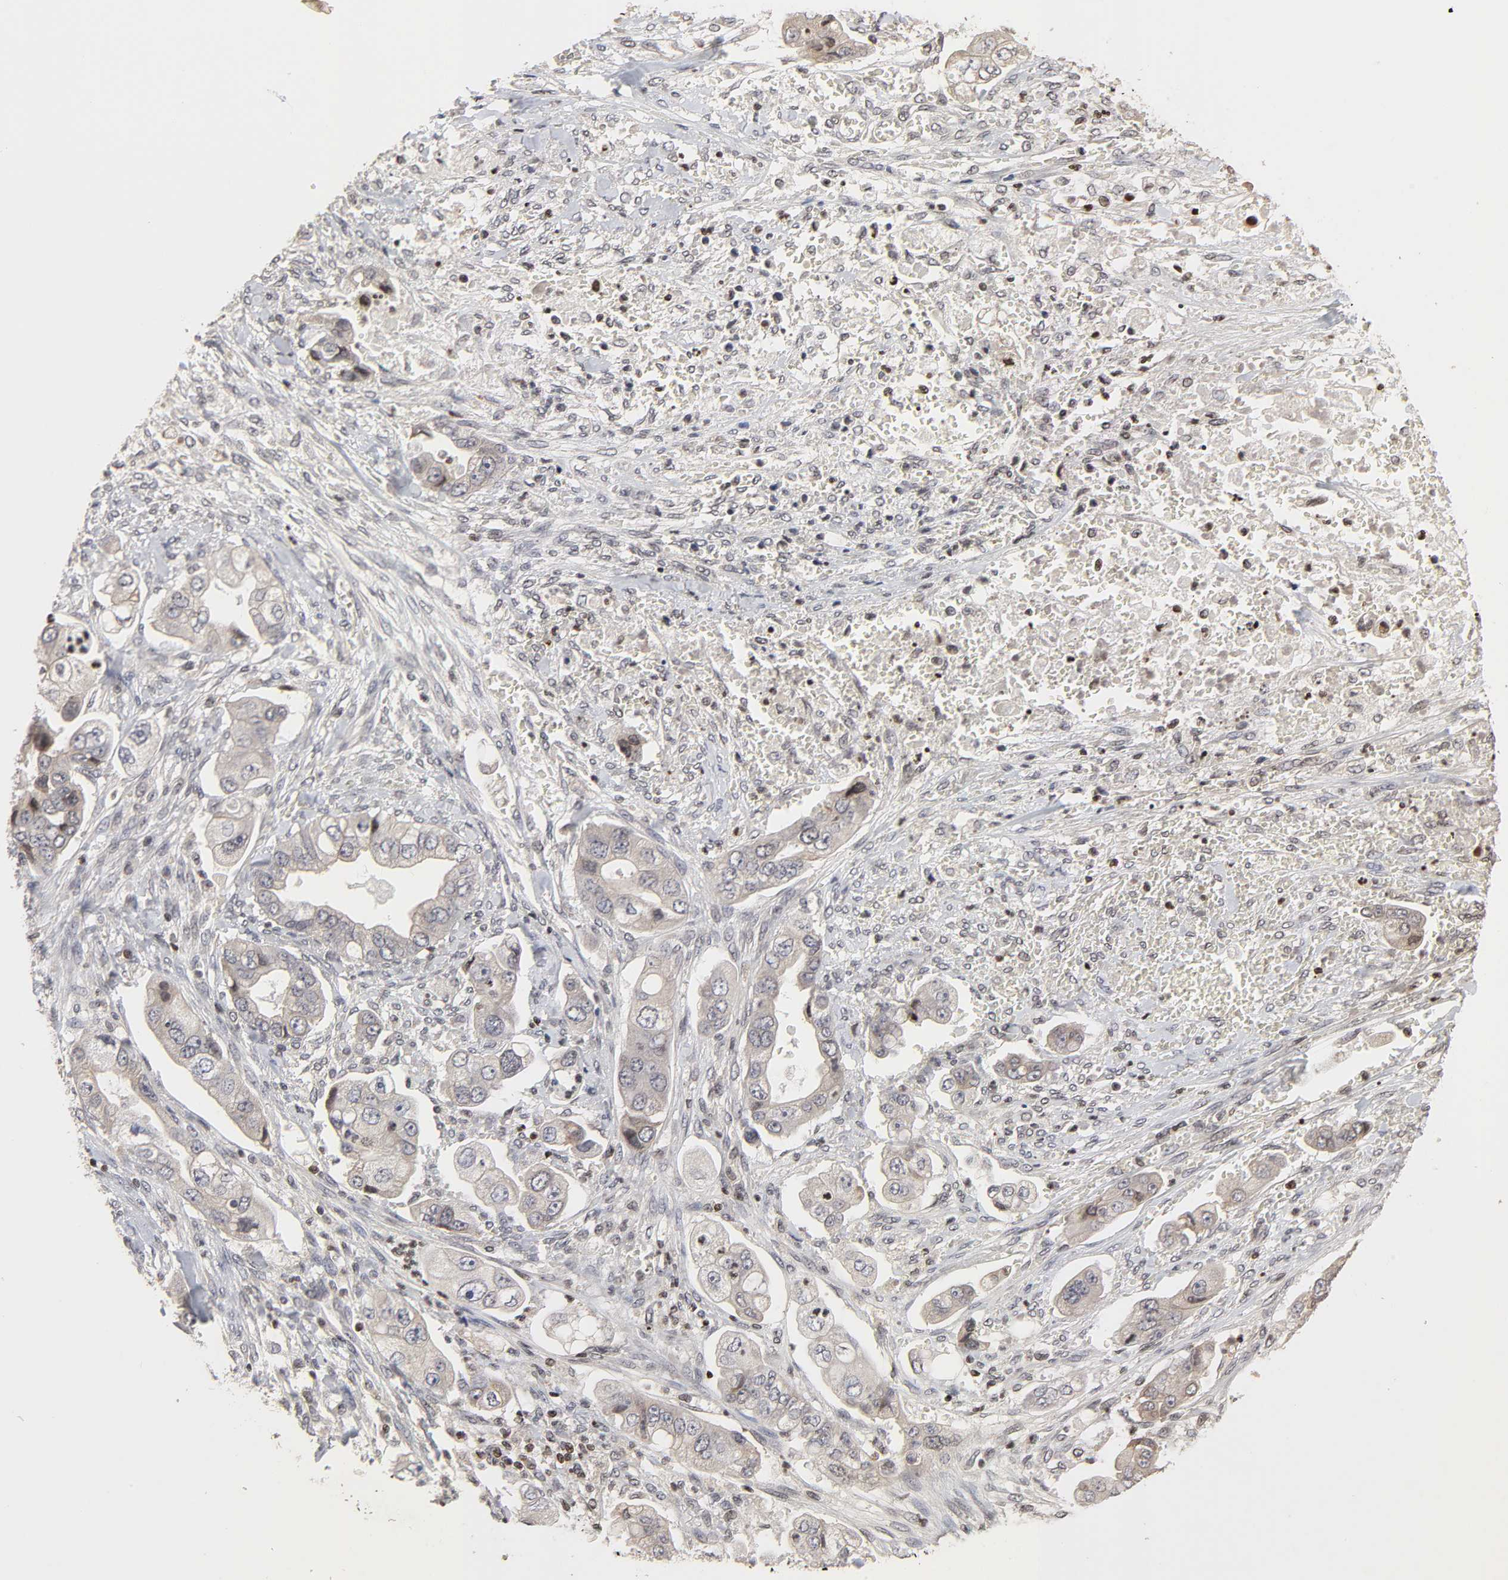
{"staining": {"intensity": "weak", "quantity": "<25%", "location": "cytoplasmic/membranous"}, "tissue": "stomach cancer", "cell_type": "Tumor cells", "image_type": "cancer", "snomed": [{"axis": "morphology", "description": "Adenocarcinoma, NOS"}, {"axis": "topography", "description": "Stomach"}], "caption": "High magnification brightfield microscopy of adenocarcinoma (stomach) stained with DAB (3,3'-diaminobenzidine) (brown) and counterstained with hematoxylin (blue): tumor cells show no significant staining.", "gene": "ZNF473", "patient": {"sex": "male", "age": 62}}